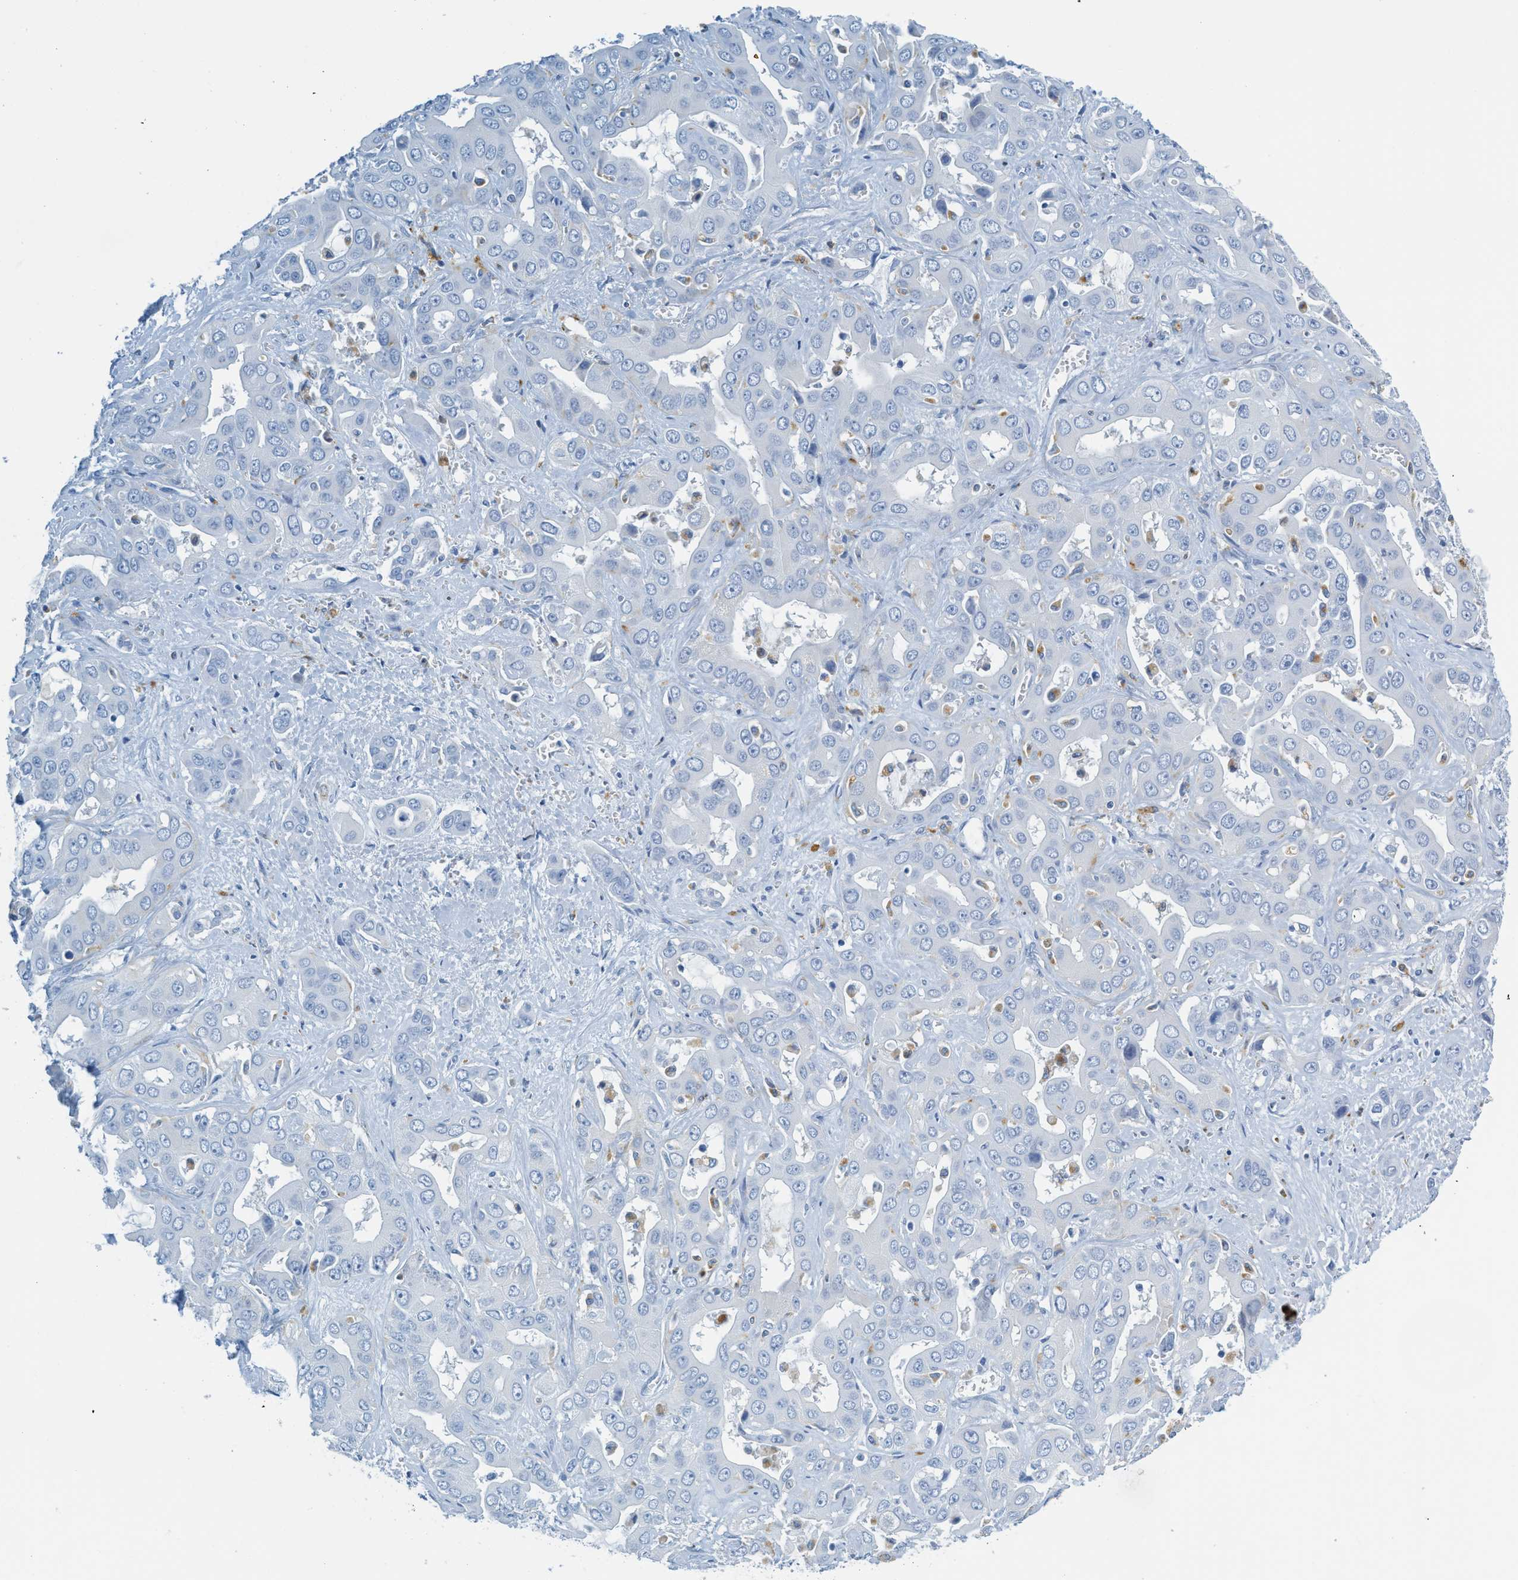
{"staining": {"intensity": "negative", "quantity": "none", "location": "none"}, "tissue": "liver cancer", "cell_type": "Tumor cells", "image_type": "cancer", "snomed": [{"axis": "morphology", "description": "Cholangiocarcinoma"}, {"axis": "topography", "description": "Liver"}], "caption": "A high-resolution image shows IHC staining of cholangiocarcinoma (liver), which exhibits no significant expression in tumor cells.", "gene": "C21orf62", "patient": {"sex": "female", "age": 52}}